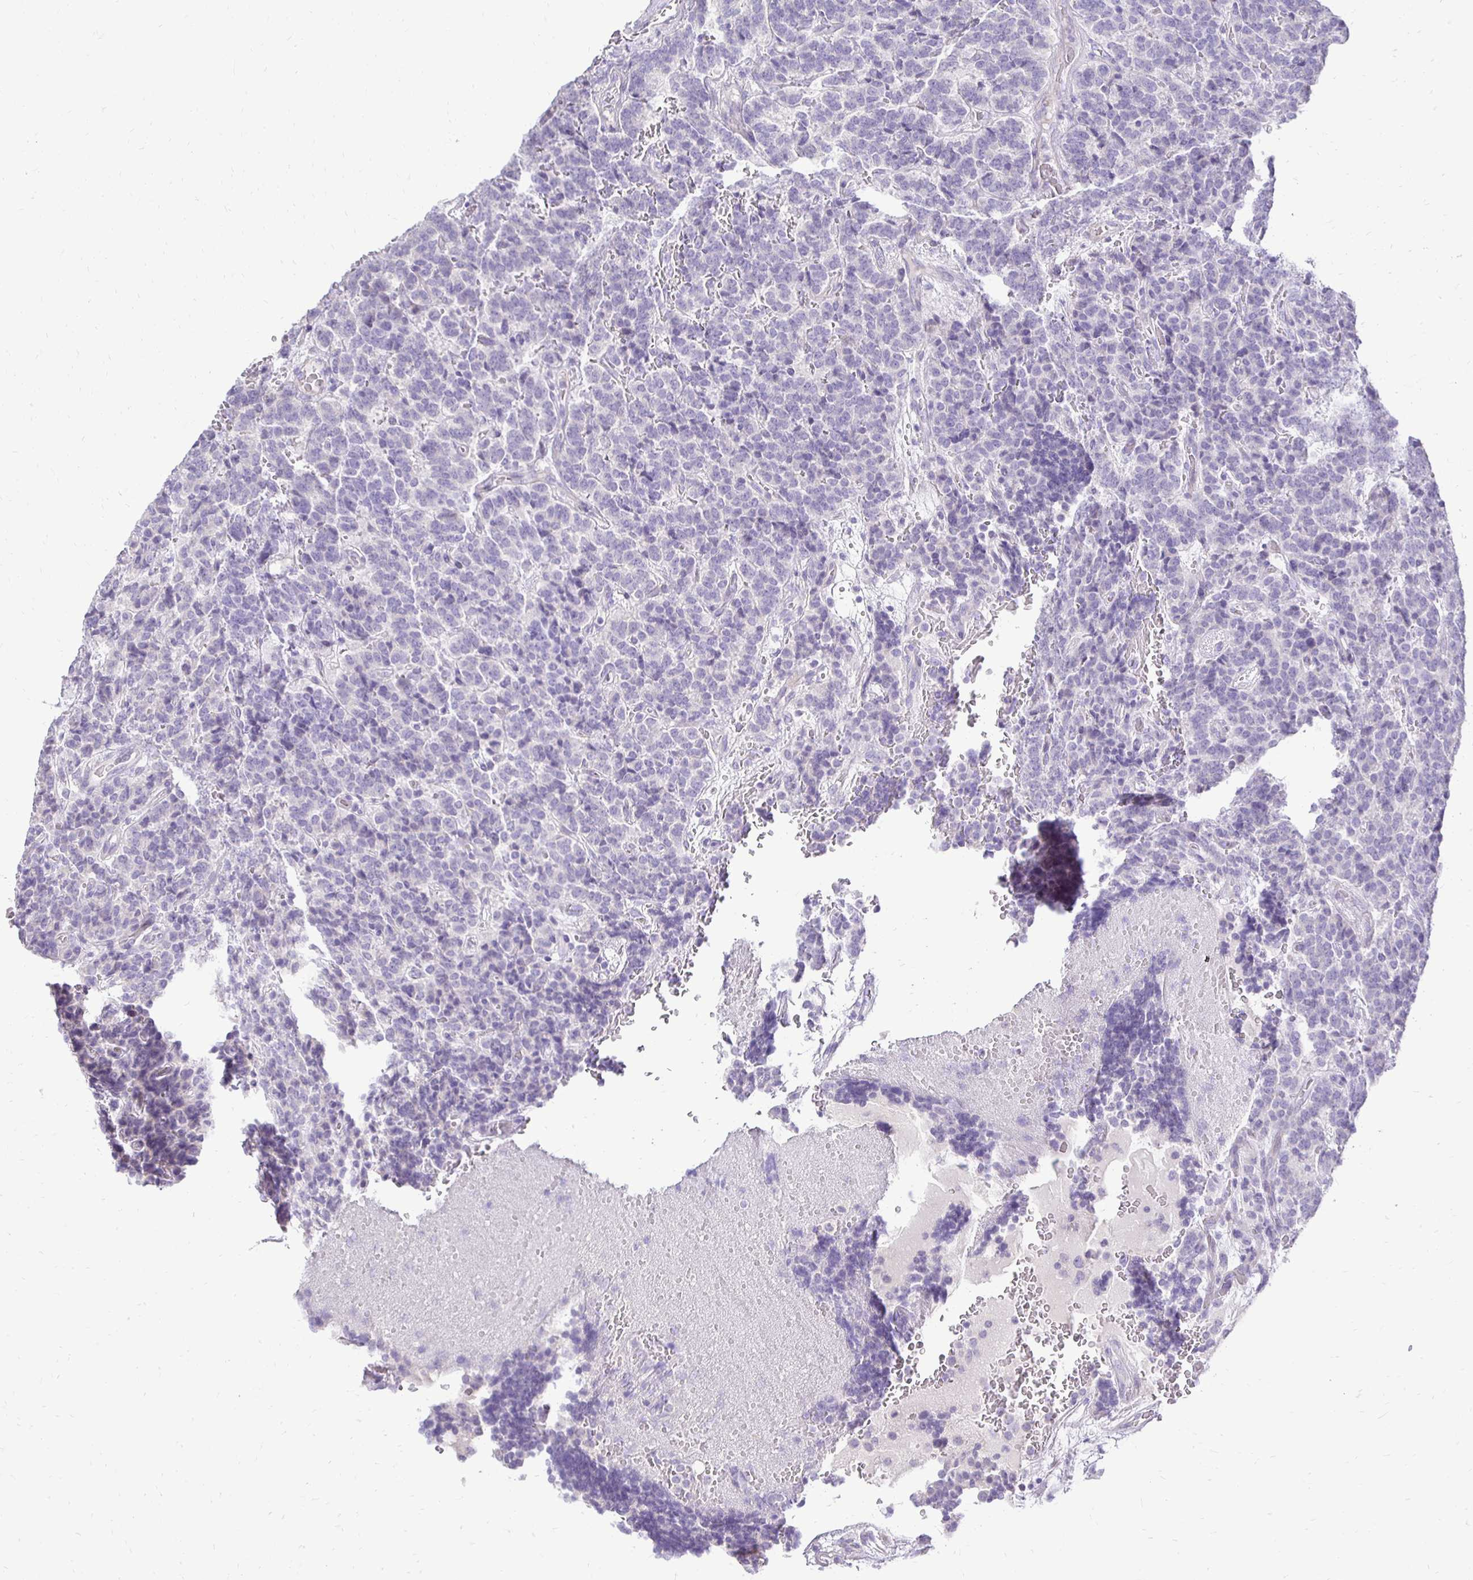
{"staining": {"intensity": "negative", "quantity": "none", "location": "none"}, "tissue": "carcinoid", "cell_type": "Tumor cells", "image_type": "cancer", "snomed": [{"axis": "morphology", "description": "Carcinoid, malignant, NOS"}, {"axis": "topography", "description": "Pancreas"}], "caption": "An image of human carcinoid is negative for staining in tumor cells.", "gene": "GAS2", "patient": {"sex": "male", "age": 36}}